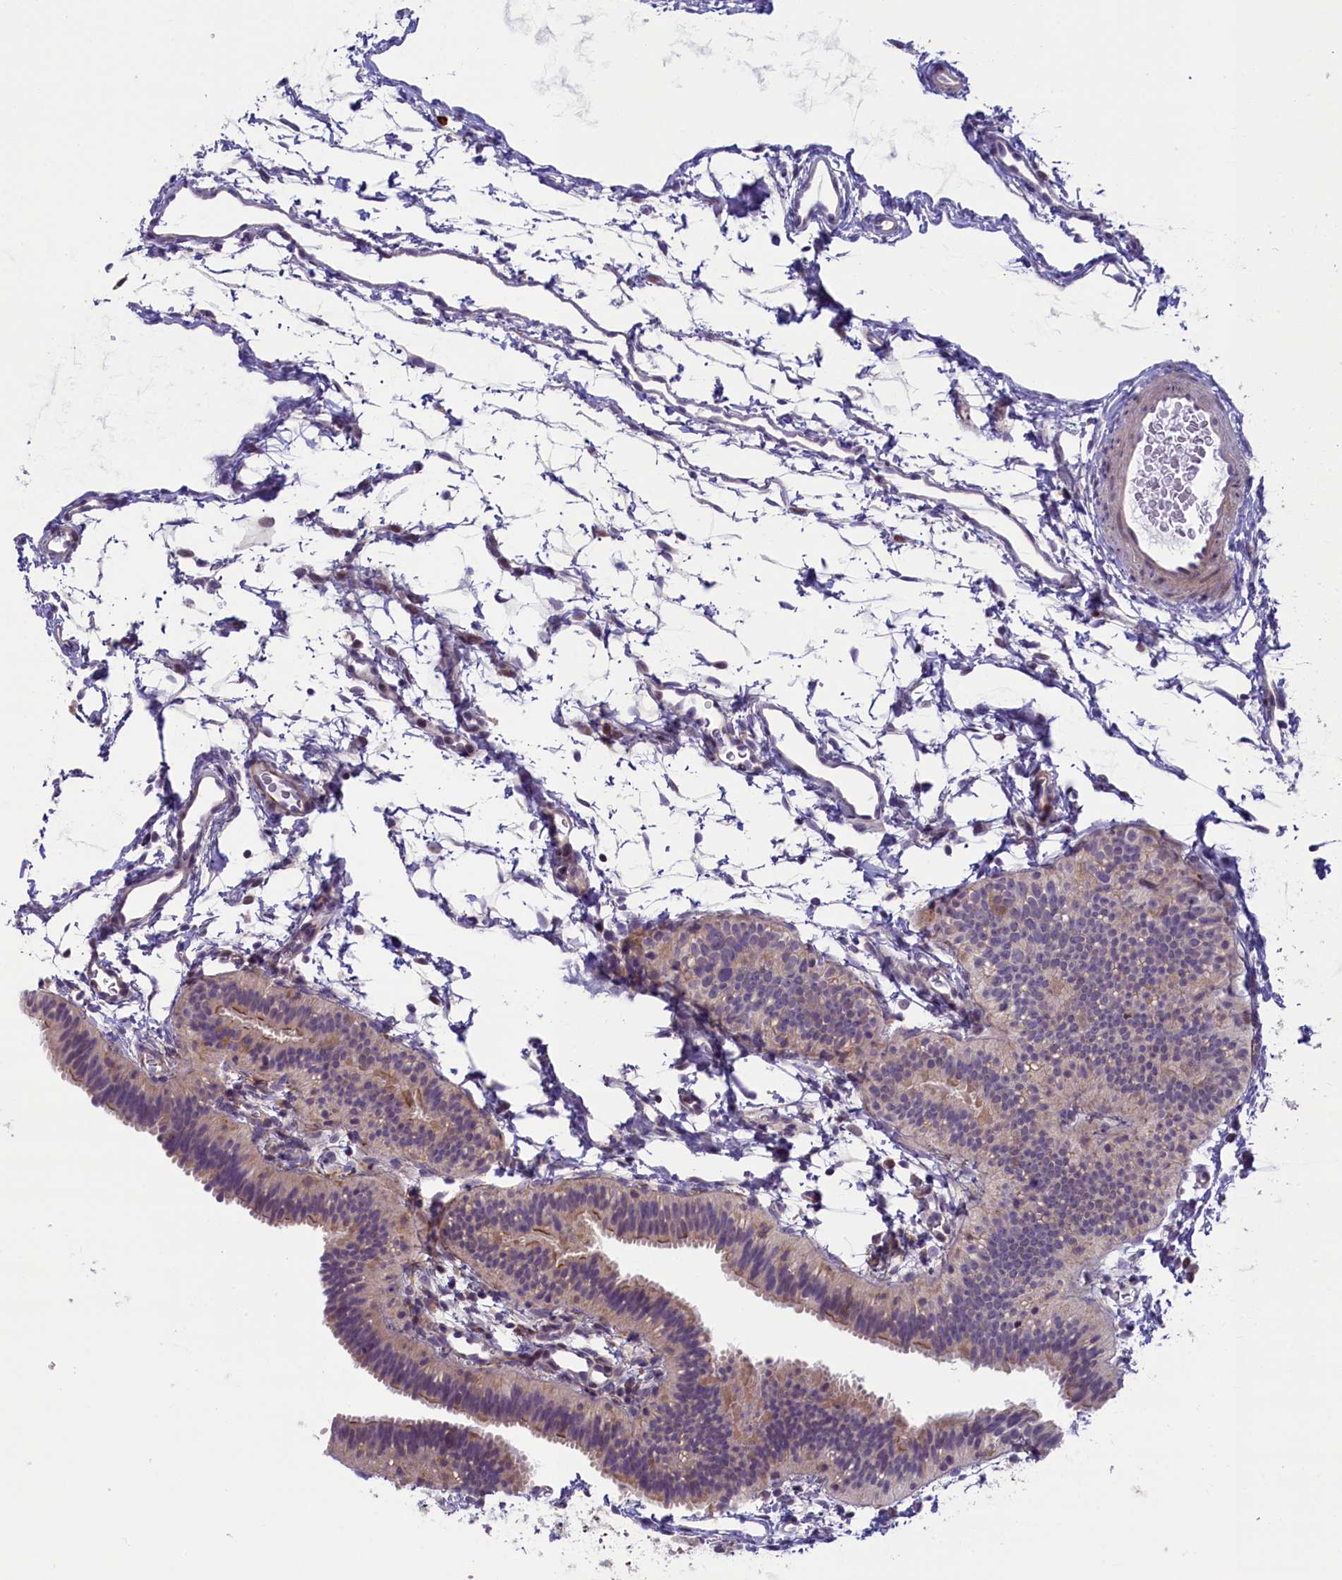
{"staining": {"intensity": "moderate", "quantity": "25%-75%", "location": "cytoplasmic/membranous"}, "tissue": "fallopian tube", "cell_type": "Glandular cells", "image_type": "normal", "snomed": [{"axis": "morphology", "description": "Normal tissue, NOS"}, {"axis": "topography", "description": "Fallopian tube"}], "caption": "The image reveals immunohistochemical staining of normal fallopian tube. There is moderate cytoplasmic/membranous positivity is appreciated in about 25%-75% of glandular cells.", "gene": "CCL23", "patient": {"sex": "female", "age": 35}}